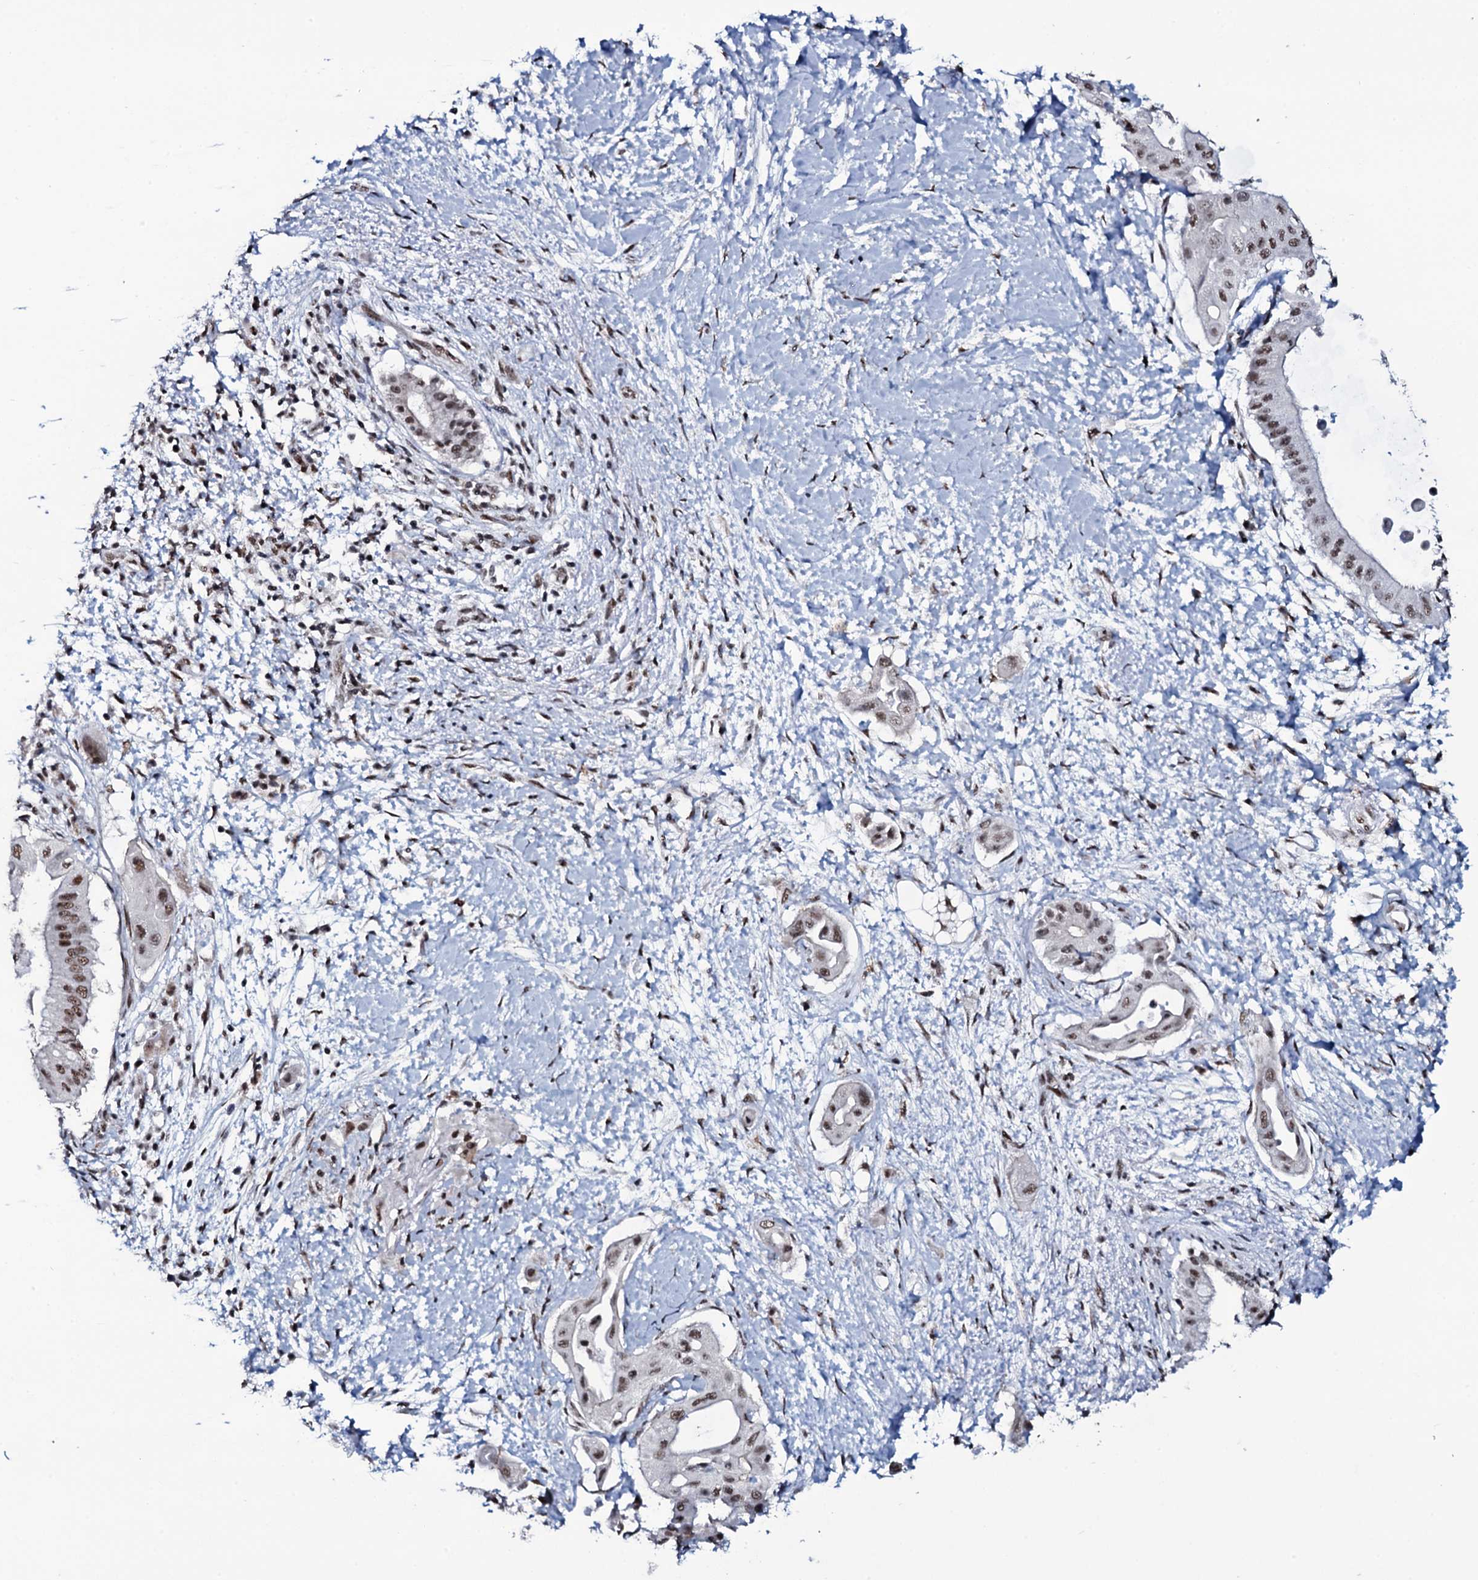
{"staining": {"intensity": "moderate", "quantity": ">75%", "location": "nuclear"}, "tissue": "pancreatic cancer", "cell_type": "Tumor cells", "image_type": "cancer", "snomed": [{"axis": "morphology", "description": "Adenocarcinoma, NOS"}, {"axis": "topography", "description": "Pancreas"}], "caption": "This is an image of IHC staining of pancreatic cancer (adenocarcinoma), which shows moderate expression in the nuclear of tumor cells.", "gene": "ZMIZ2", "patient": {"sex": "male", "age": 68}}